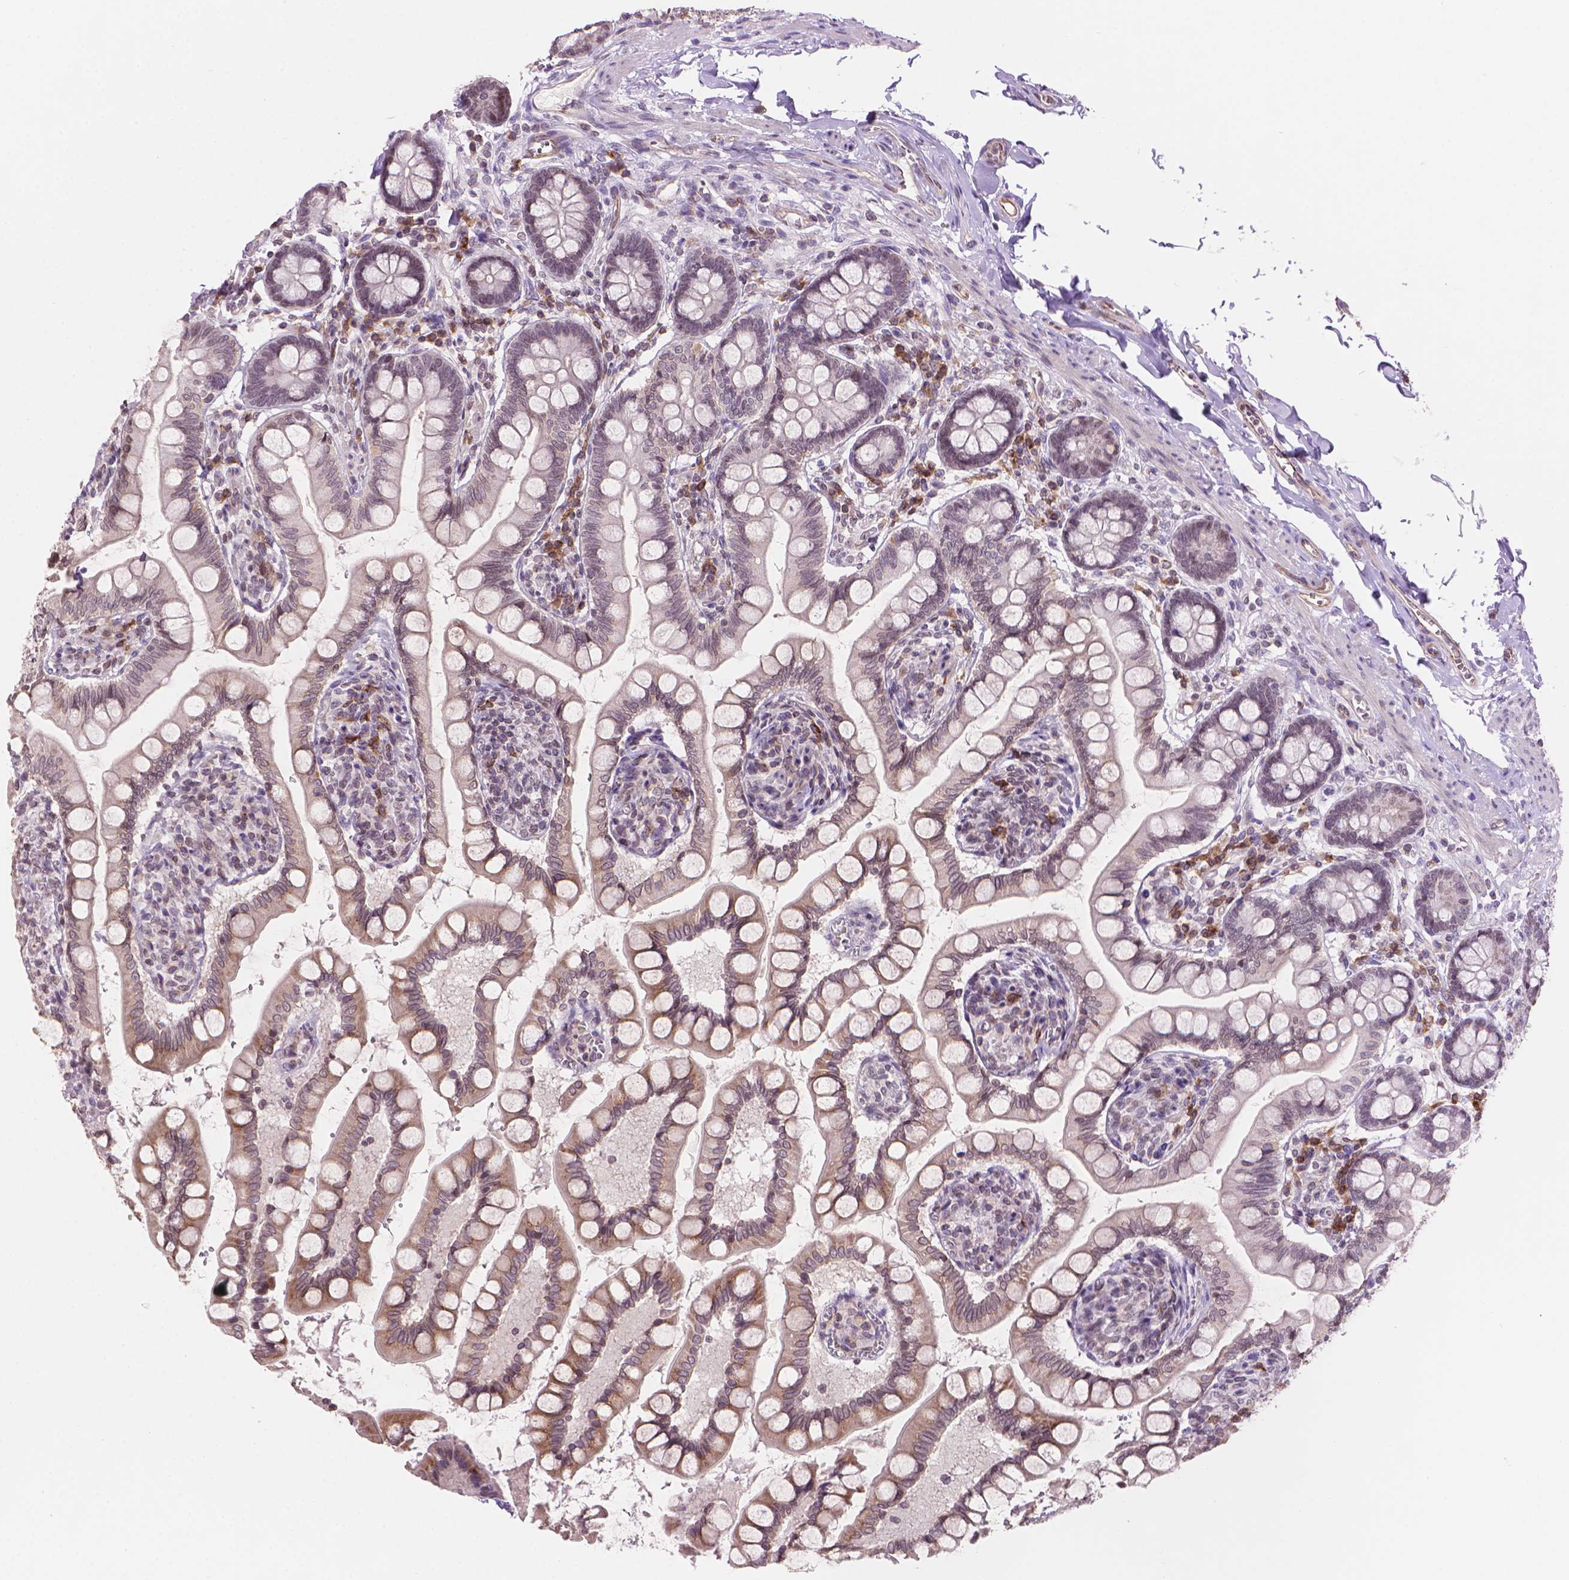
{"staining": {"intensity": "weak", "quantity": "<25%", "location": "cytoplasmic/membranous"}, "tissue": "small intestine", "cell_type": "Glandular cells", "image_type": "normal", "snomed": [{"axis": "morphology", "description": "Normal tissue, NOS"}, {"axis": "topography", "description": "Small intestine"}], "caption": "Normal small intestine was stained to show a protein in brown. There is no significant expression in glandular cells. (DAB (3,3'-diaminobenzidine) immunohistochemistry (IHC) visualized using brightfield microscopy, high magnification).", "gene": "TMEM184A", "patient": {"sex": "female", "age": 56}}